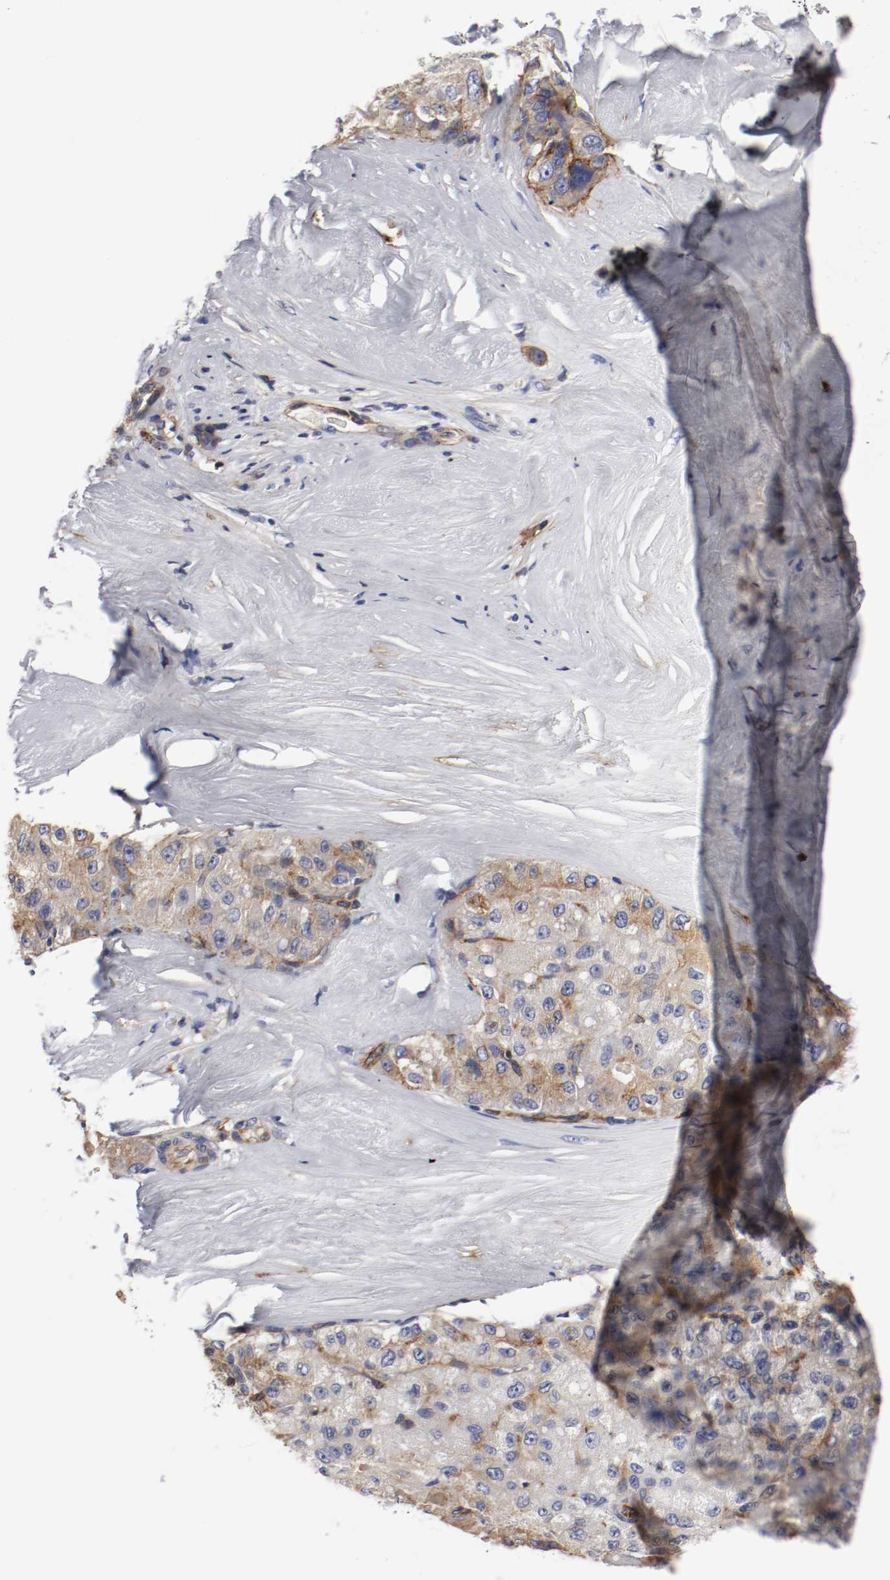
{"staining": {"intensity": "moderate", "quantity": "25%-75%", "location": "cytoplasmic/membranous"}, "tissue": "liver cancer", "cell_type": "Tumor cells", "image_type": "cancer", "snomed": [{"axis": "morphology", "description": "Carcinoma, Hepatocellular, NOS"}, {"axis": "topography", "description": "Liver"}], "caption": "Tumor cells exhibit medium levels of moderate cytoplasmic/membranous expression in approximately 25%-75% of cells in human hepatocellular carcinoma (liver).", "gene": "IFITM1", "patient": {"sex": "male", "age": 80}}